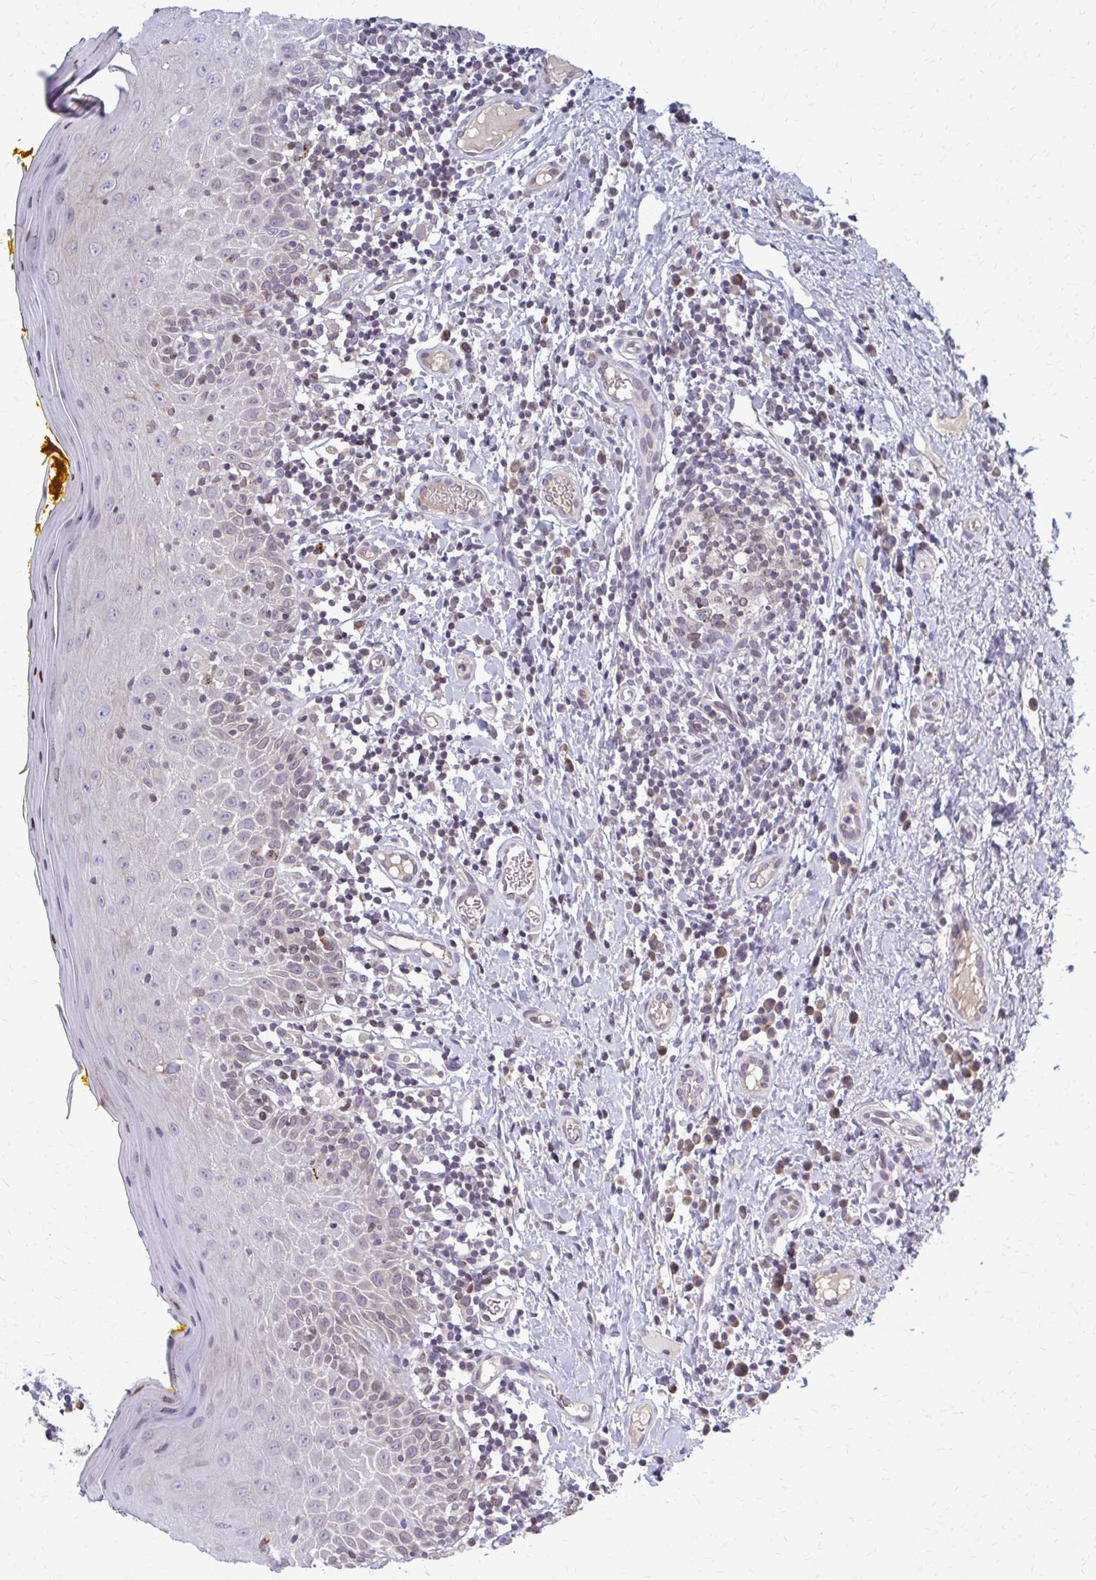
{"staining": {"intensity": "weak", "quantity": "25%-75%", "location": "cytoplasmic/membranous"}, "tissue": "oral mucosa", "cell_type": "Squamous epithelial cells", "image_type": "normal", "snomed": [{"axis": "morphology", "description": "Normal tissue, NOS"}, {"axis": "topography", "description": "Oral tissue"}, {"axis": "topography", "description": "Tounge, NOS"}], "caption": "Immunohistochemistry (IHC) histopathology image of normal human oral mucosa stained for a protein (brown), which reveals low levels of weak cytoplasmic/membranous positivity in about 25%-75% of squamous epithelial cells.", "gene": "MCRIP2", "patient": {"sex": "female", "age": 58}}